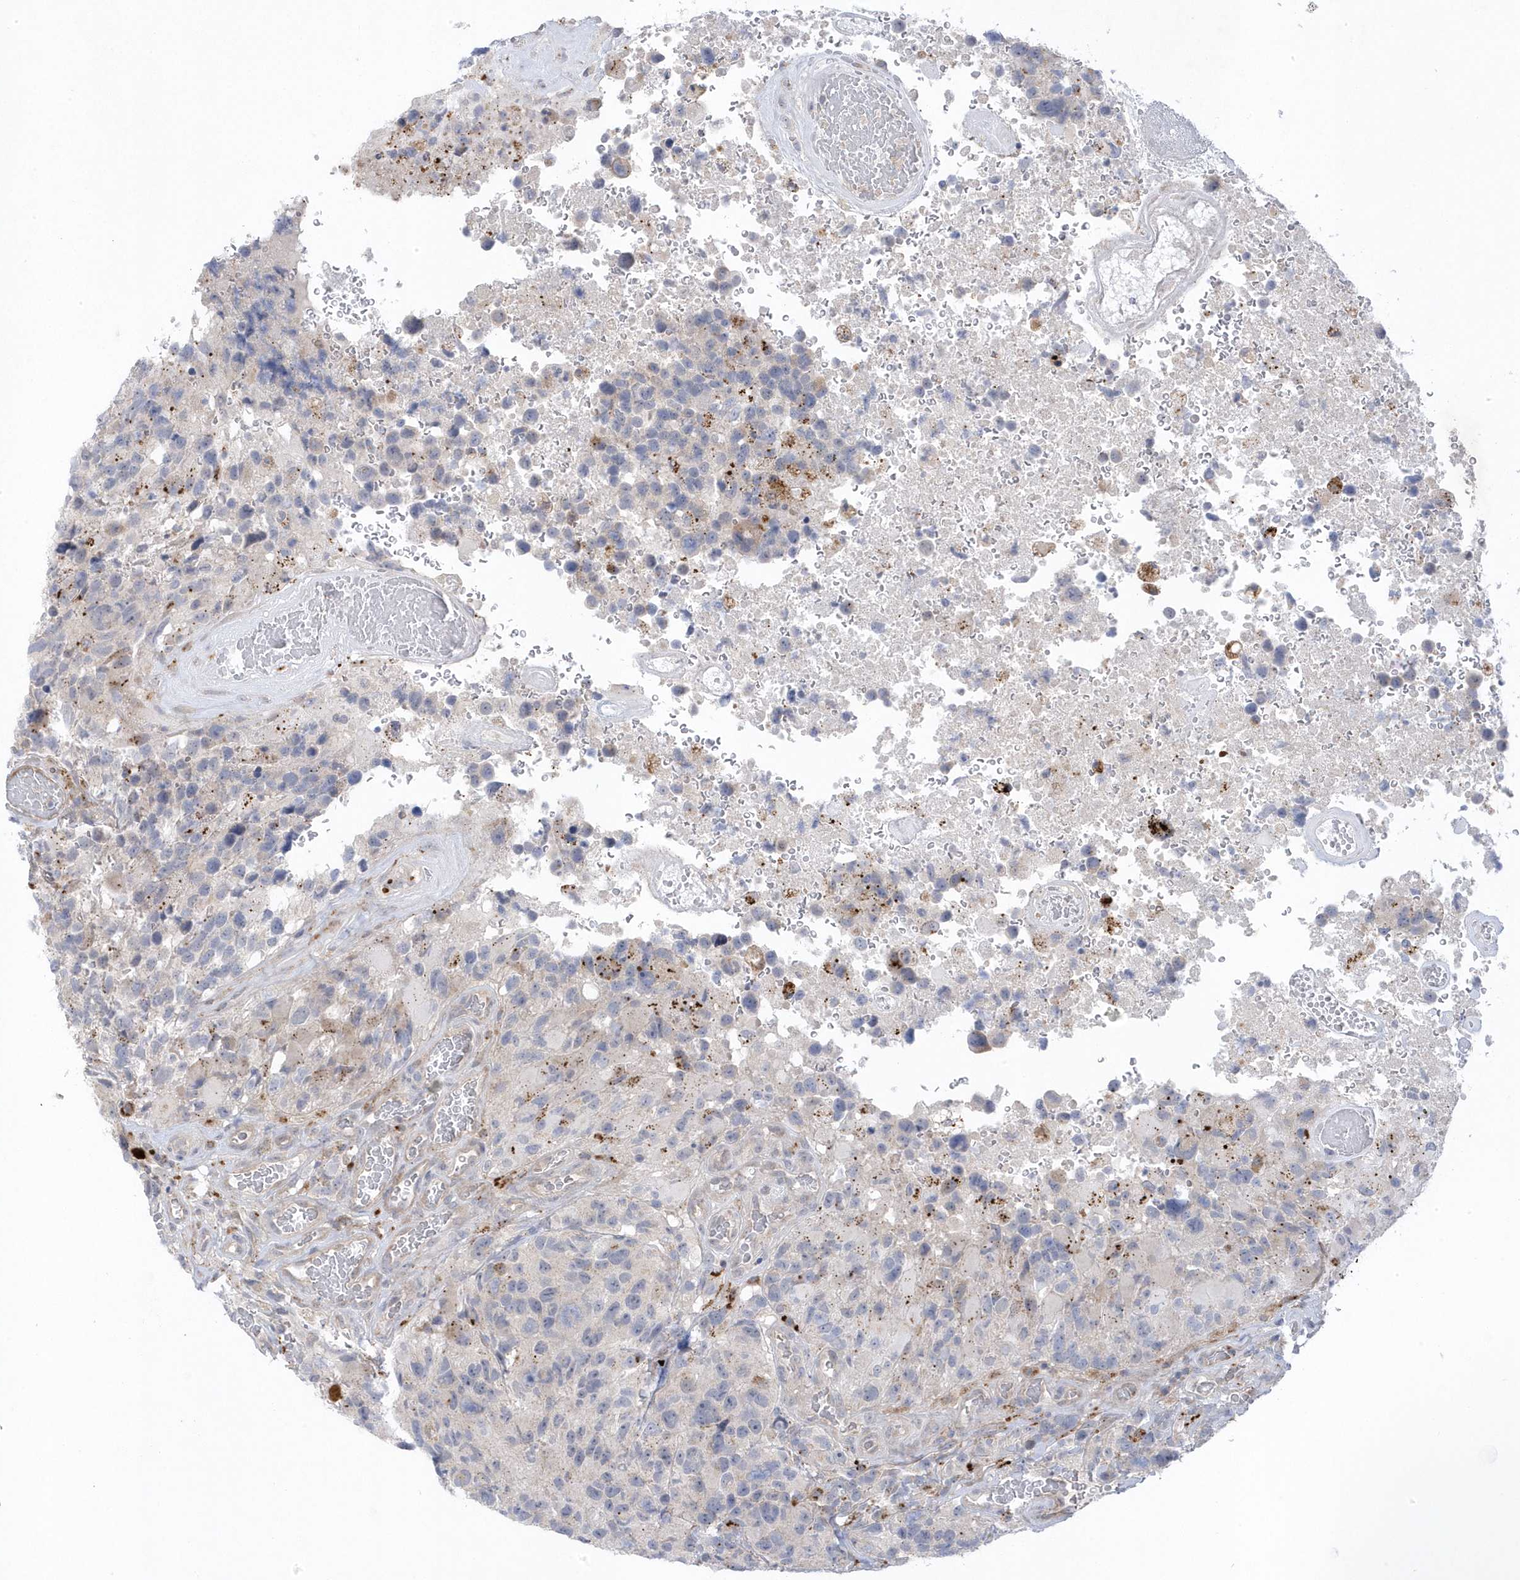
{"staining": {"intensity": "negative", "quantity": "none", "location": "none"}, "tissue": "glioma", "cell_type": "Tumor cells", "image_type": "cancer", "snomed": [{"axis": "morphology", "description": "Glioma, malignant, High grade"}, {"axis": "topography", "description": "Brain"}], "caption": "High magnification brightfield microscopy of glioma stained with DAB (3,3'-diaminobenzidine) (brown) and counterstained with hematoxylin (blue): tumor cells show no significant expression.", "gene": "ANAPC1", "patient": {"sex": "male", "age": 69}}